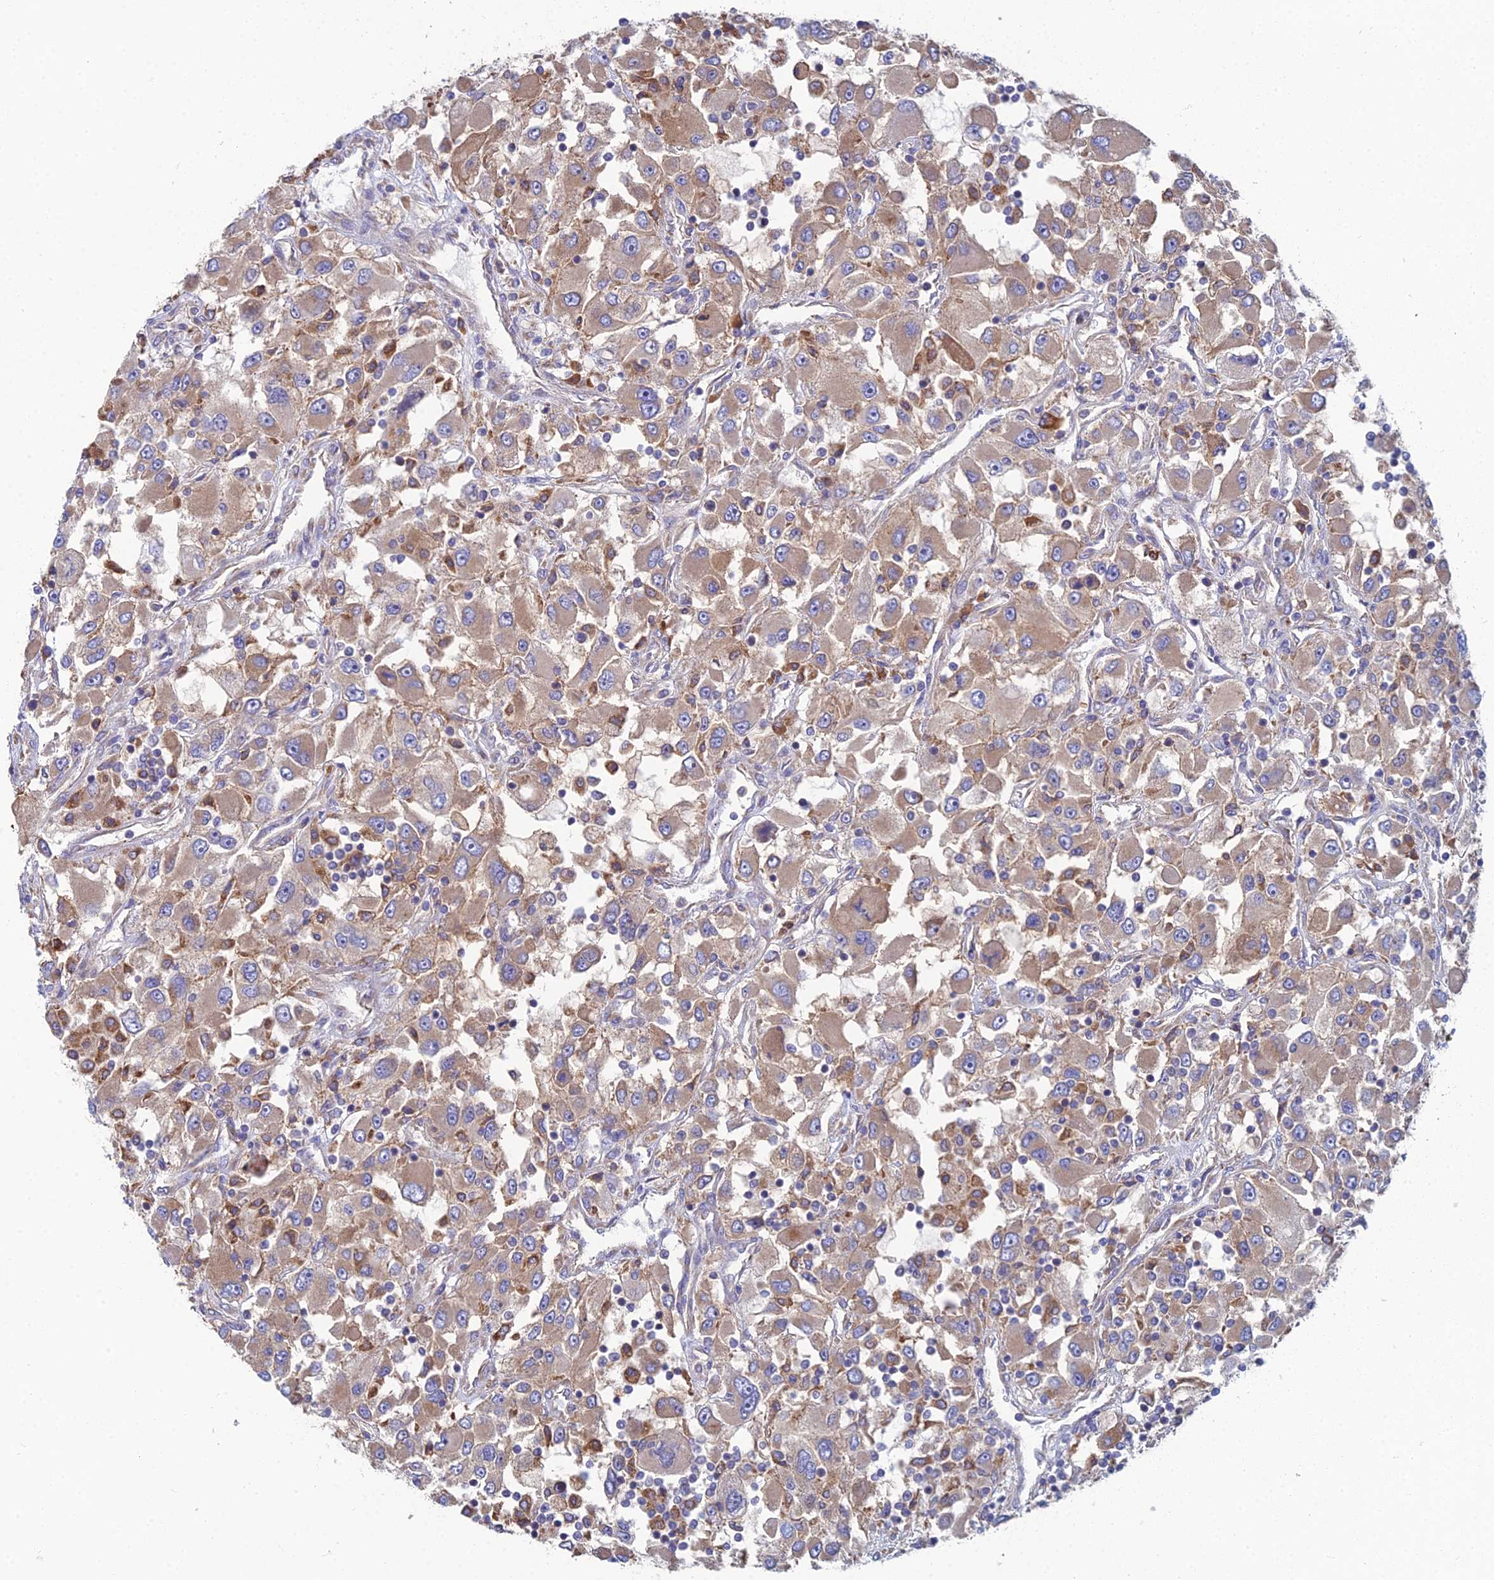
{"staining": {"intensity": "moderate", "quantity": ">75%", "location": "cytoplasmic/membranous"}, "tissue": "renal cancer", "cell_type": "Tumor cells", "image_type": "cancer", "snomed": [{"axis": "morphology", "description": "Adenocarcinoma, NOS"}, {"axis": "topography", "description": "Kidney"}], "caption": "A medium amount of moderate cytoplasmic/membranous staining is present in approximately >75% of tumor cells in renal cancer (adenocarcinoma) tissue. The protein is stained brown, and the nuclei are stained in blue (DAB IHC with brightfield microscopy, high magnification).", "gene": "CLCN3", "patient": {"sex": "female", "age": 52}}